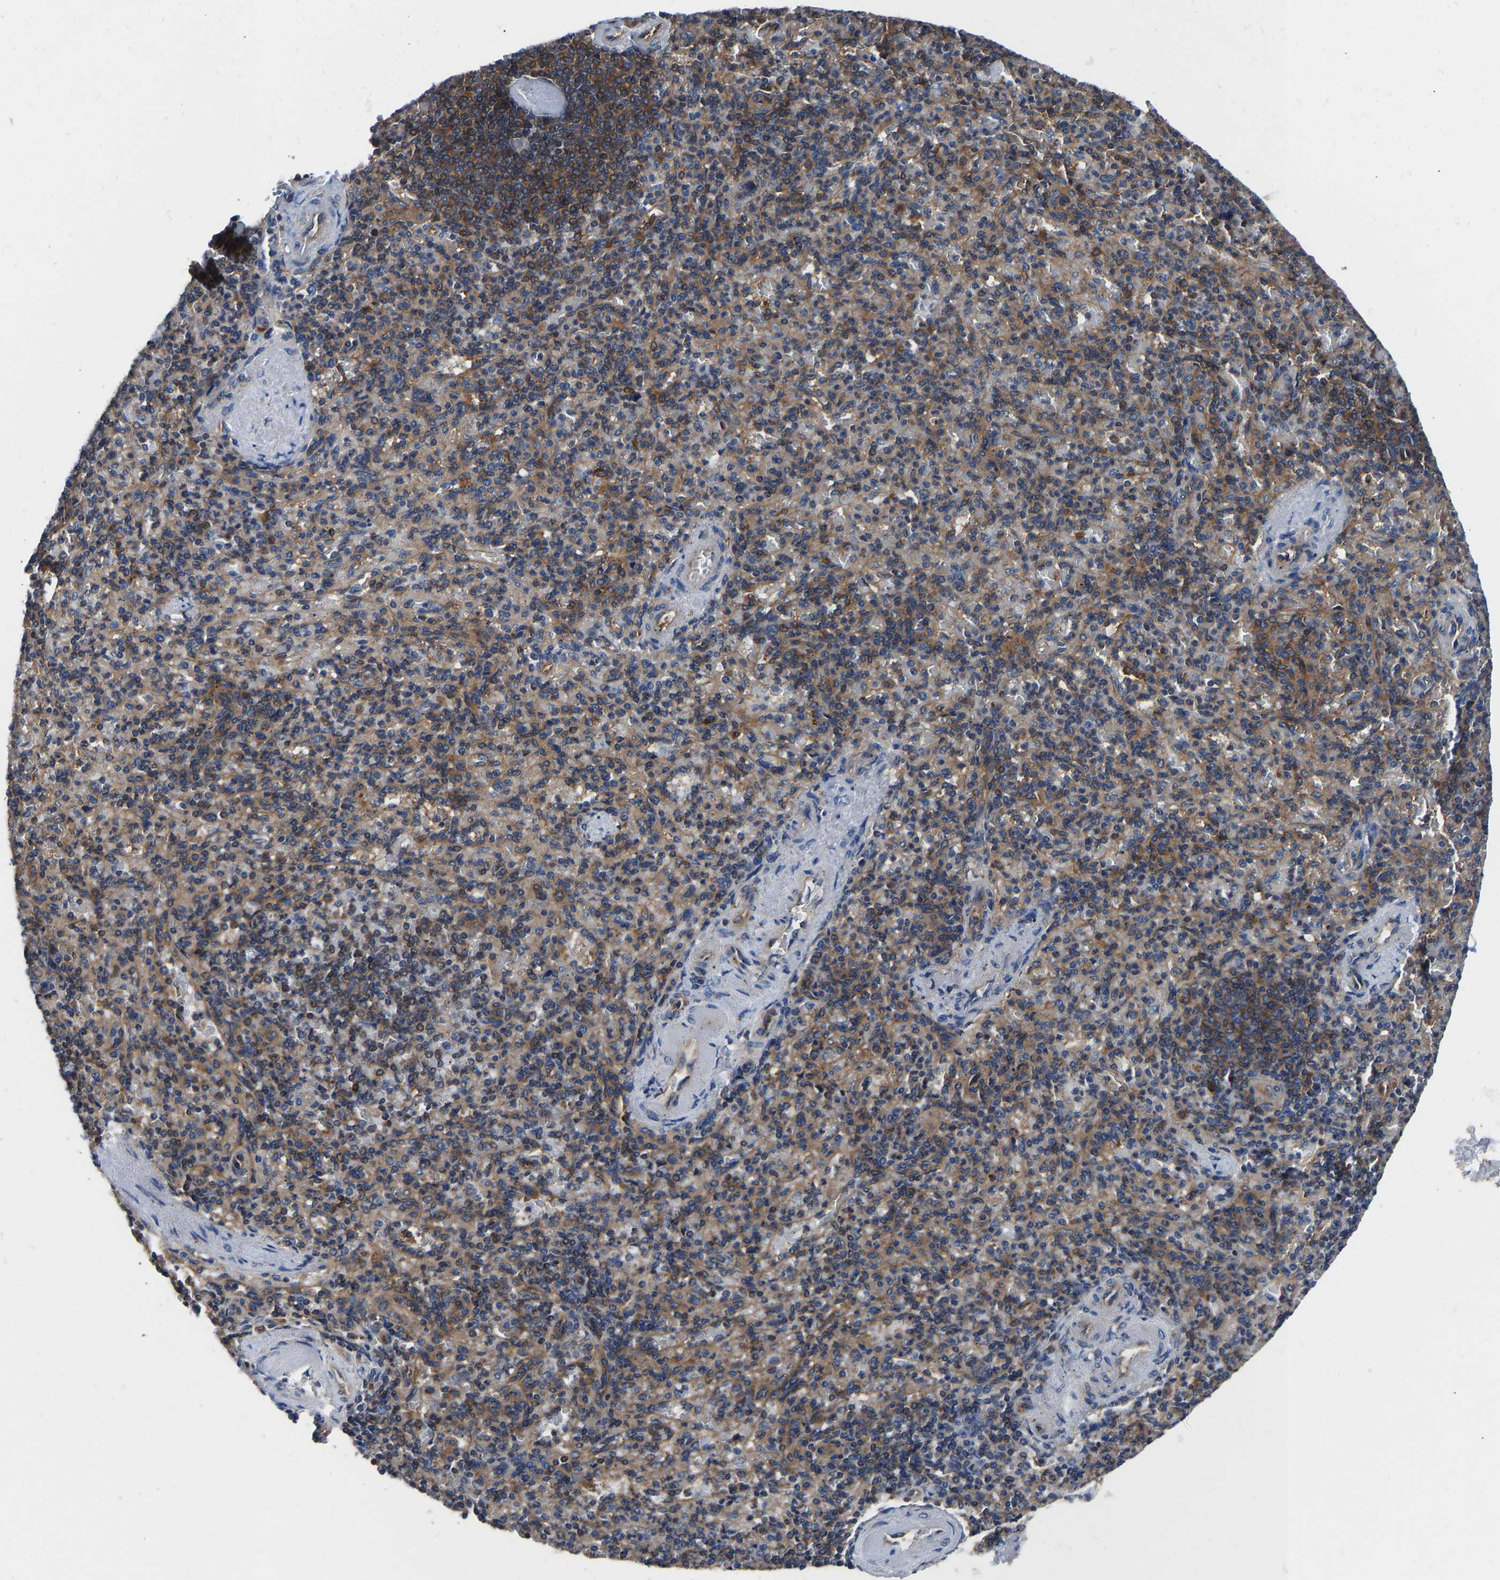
{"staining": {"intensity": "moderate", "quantity": ">75%", "location": "cytoplasmic/membranous"}, "tissue": "spleen", "cell_type": "Cells in red pulp", "image_type": "normal", "snomed": [{"axis": "morphology", "description": "Normal tissue, NOS"}, {"axis": "topography", "description": "Spleen"}], "caption": "IHC micrograph of normal spleen: spleen stained using immunohistochemistry (IHC) shows medium levels of moderate protein expression localized specifically in the cytoplasmic/membranous of cells in red pulp, appearing as a cytoplasmic/membranous brown color.", "gene": "PRKAR1A", "patient": {"sex": "female", "age": 74}}